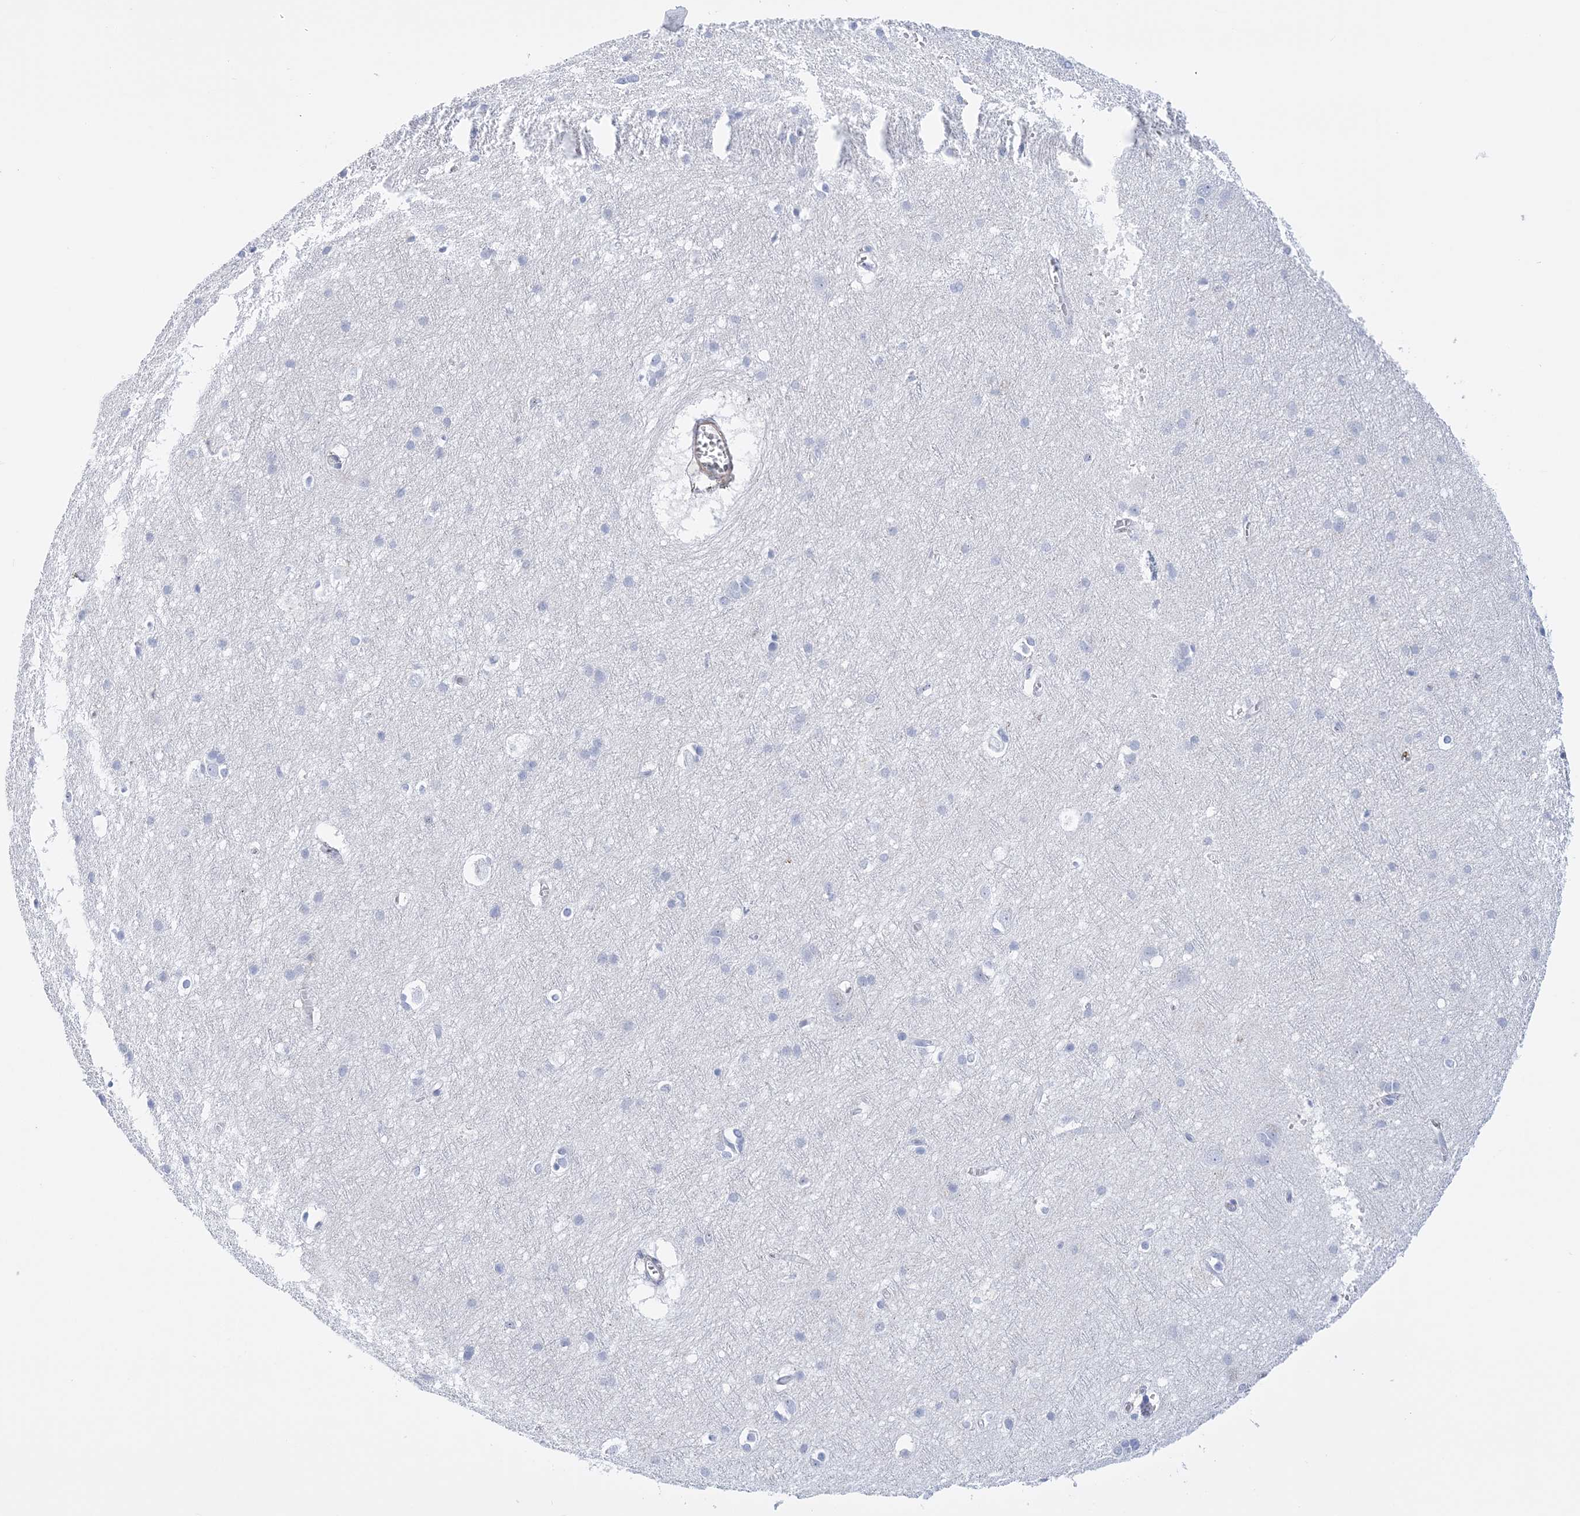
{"staining": {"intensity": "negative", "quantity": "none", "location": "none"}, "tissue": "cerebral cortex", "cell_type": "Endothelial cells", "image_type": "normal", "snomed": [{"axis": "morphology", "description": "Normal tissue, NOS"}, {"axis": "topography", "description": "Cerebral cortex"}], "caption": "Immunohistochemical staining of normal cerebral cortex exhibits no significant expression in endothelial cells. Nuclei are stained in blue.", "gene": "C11orf21", "patient": {"sex": "male", "age": 54}}